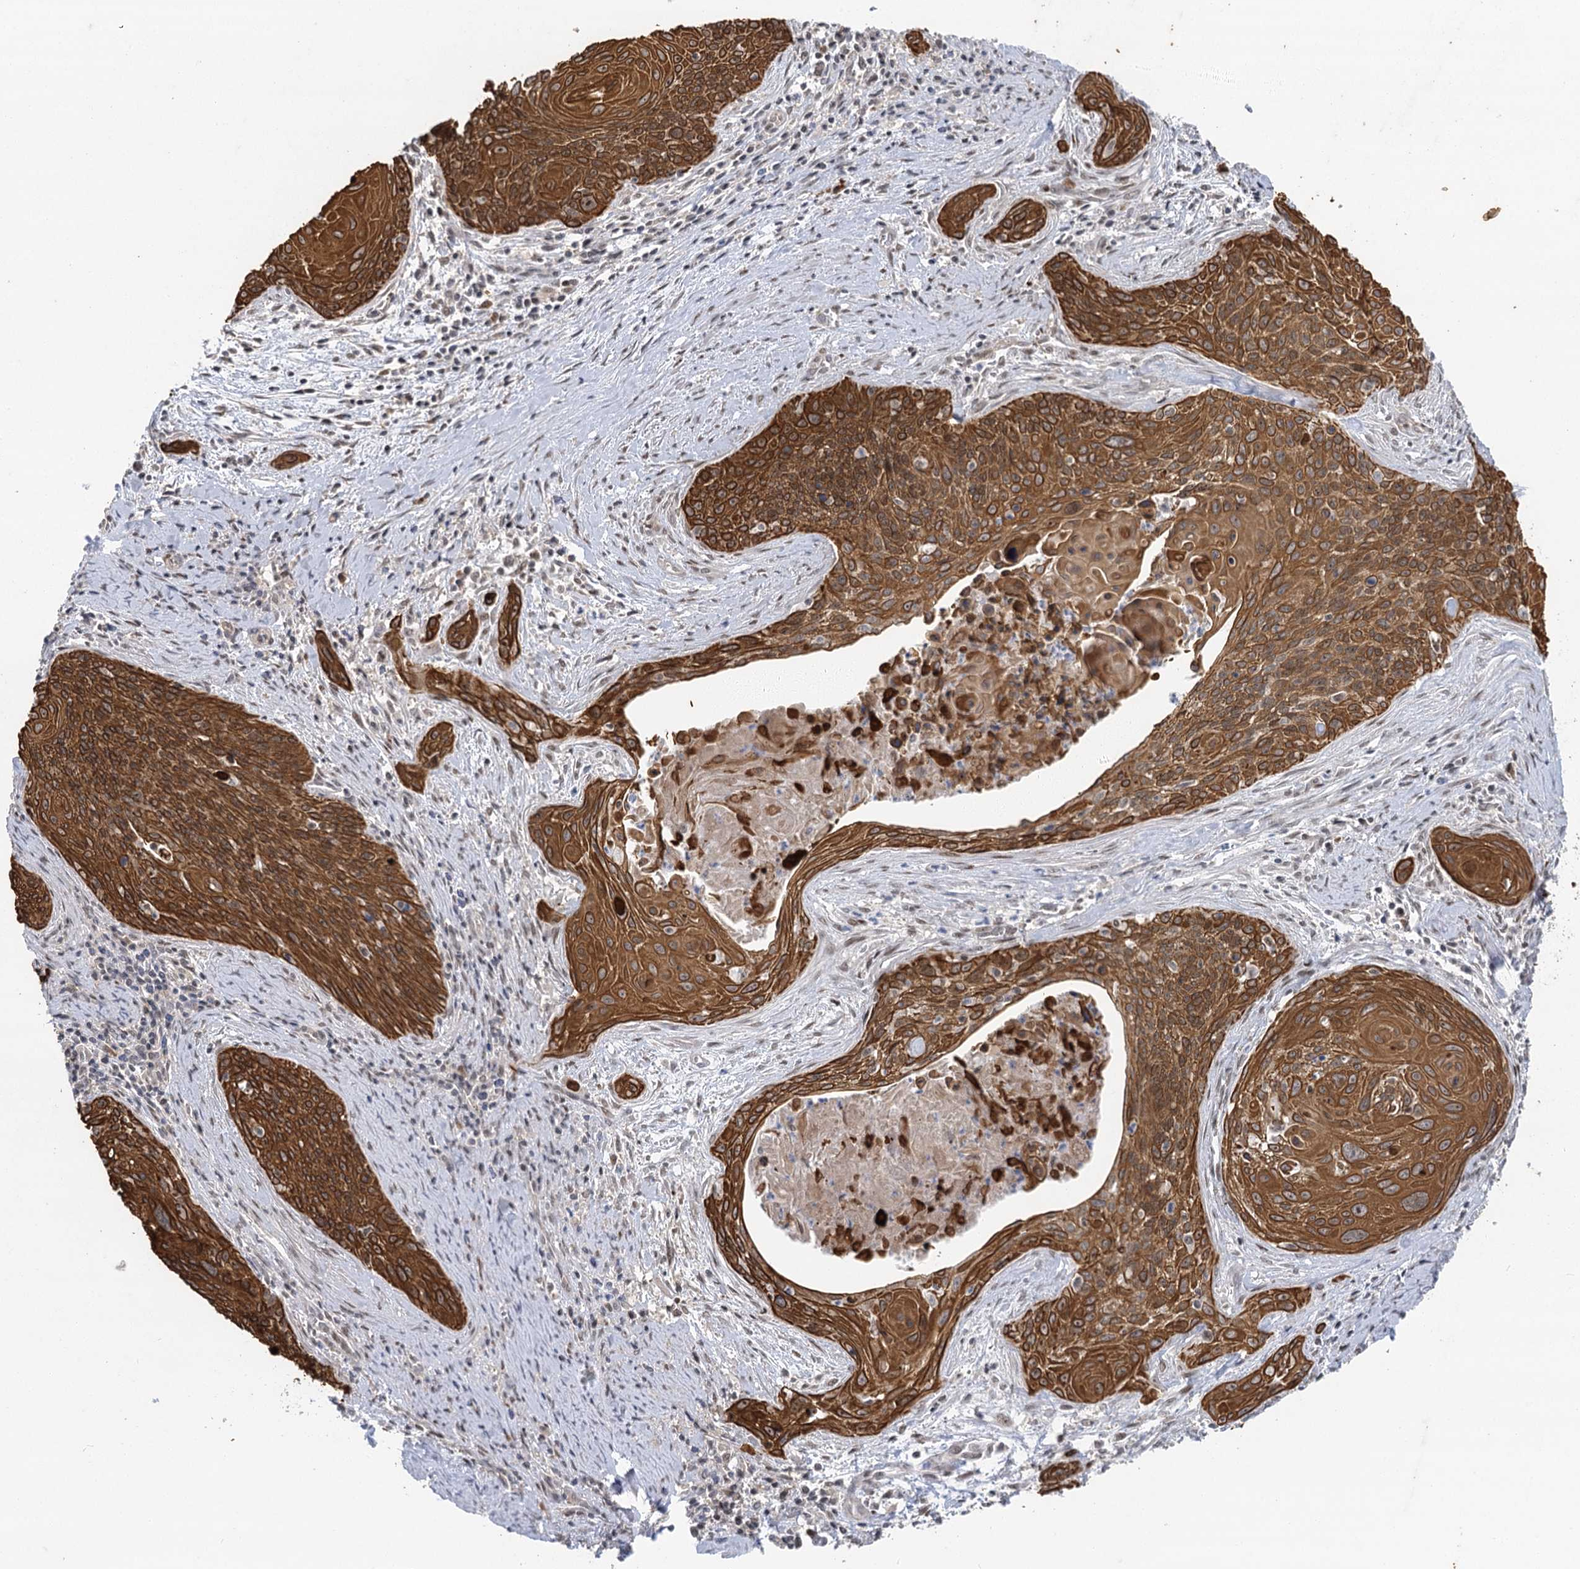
{"staining": {"intensity": "strong", "quantity": ">75%", "location": "cytoplasmic/membranous"}, "tissue": "cervical cancer", "cell_type": "Tumor cells", "image_type": "cancer", "snomed": [{"axis": "morphology", "description": "Squamous cell carcinoma, NOS"}, {"axis": "topography", "description": "Cervix"}], "caption": "This image demonstrates immunohistochemistry staining of cervical cancer, with high strong cytoplasmic/membranous positivity in about >75% of tumor cells.", "gene": "IL11RA", "patient": {"sex": "female", "age": 55}}